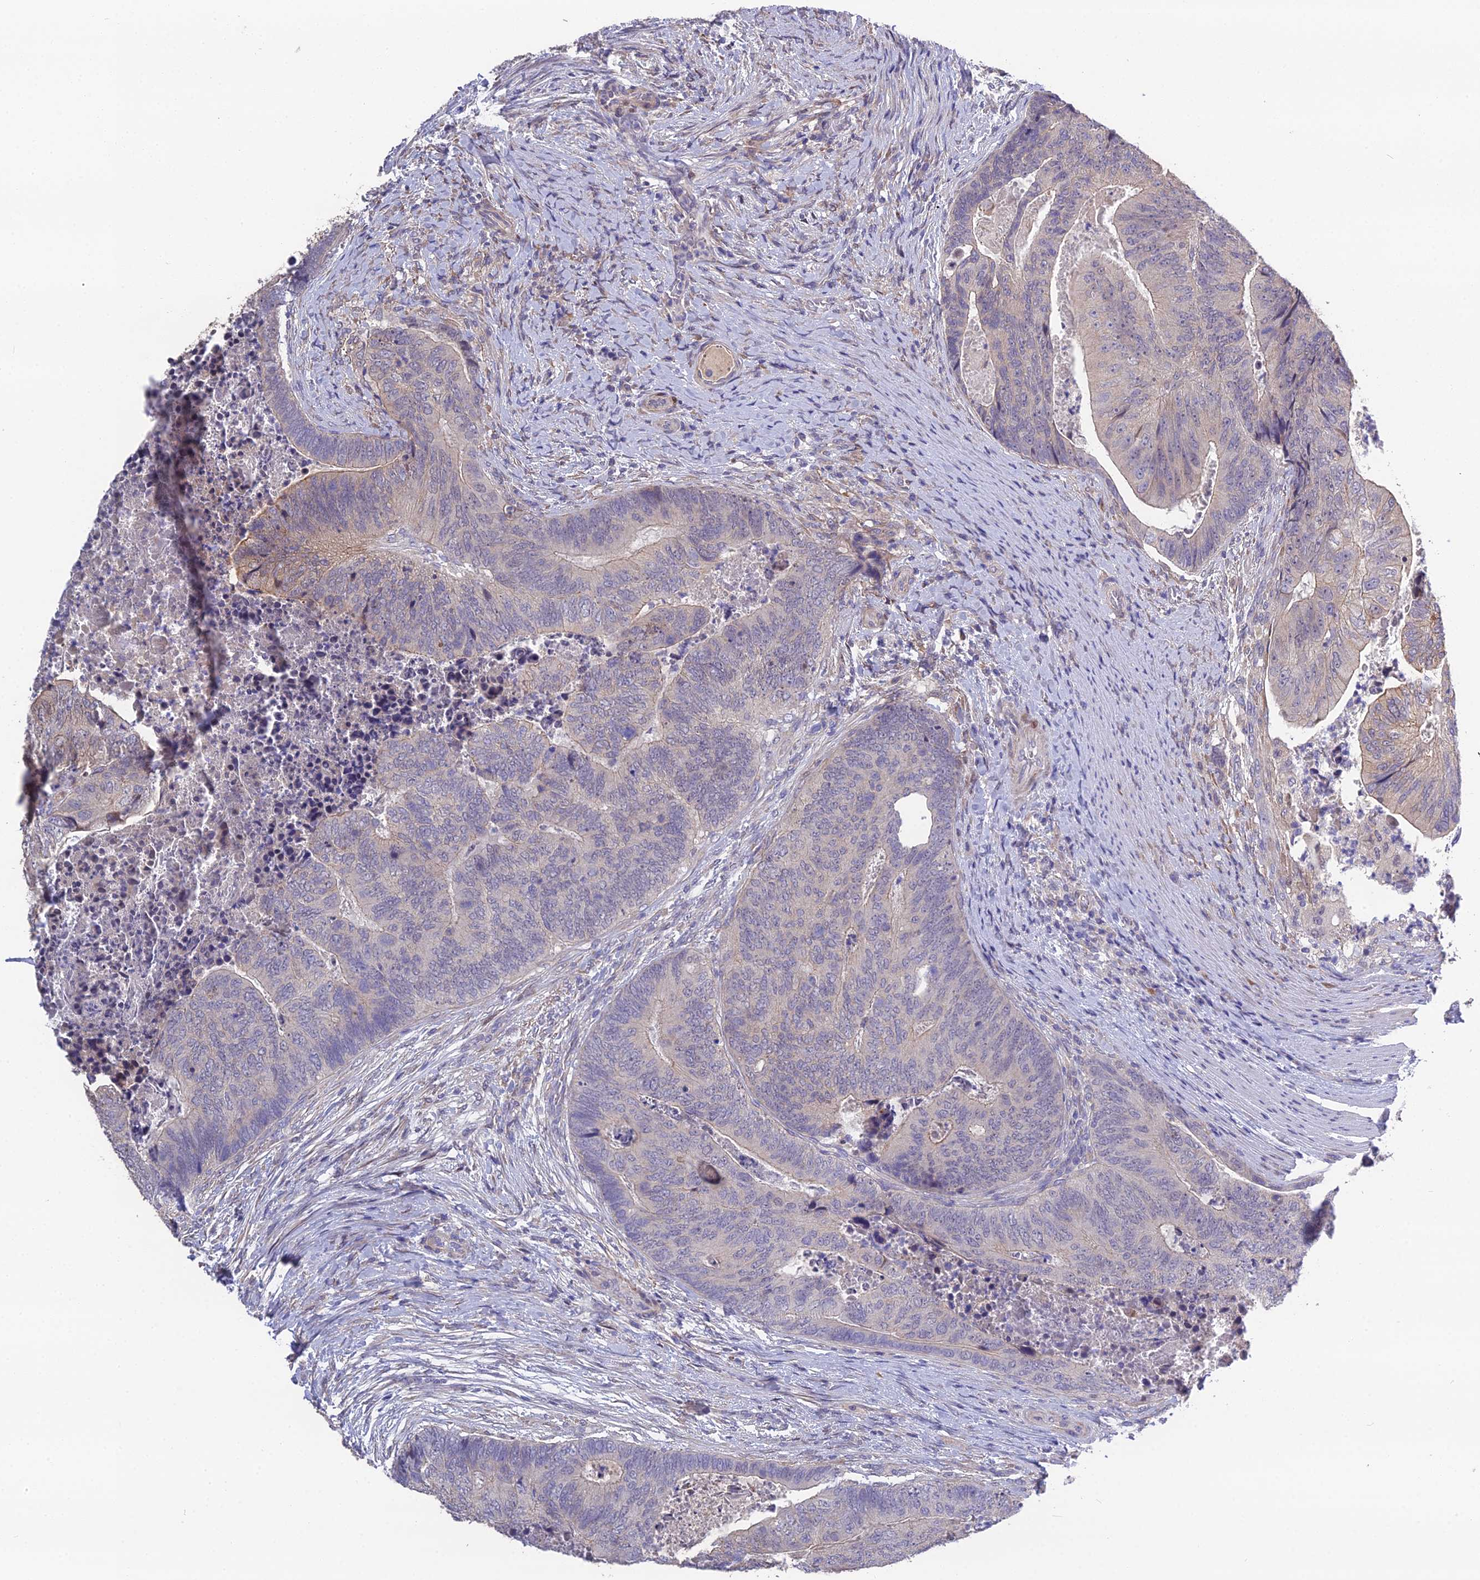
{"staining": {"intensity": "negative", "quantity": "none", "location": "none"}, "tissue": "colorectal cancer", "cell_type": "Tumor cells", "image_type": "cancer", "snomed": [{"axis": "morphology", "description": "Adenocarcinoma, NOS"}, {"axis": "topography", "description": "Colon"}], "caption": "IHC histopathology image of neoplastic tissue: human colorectal cancer stained with DAB (3,3'-diaminobenzidine) reveals no significant protein staining in tumor cells.", "gene": "PUS10", "patient": {"sex": "female", "age": 67}}